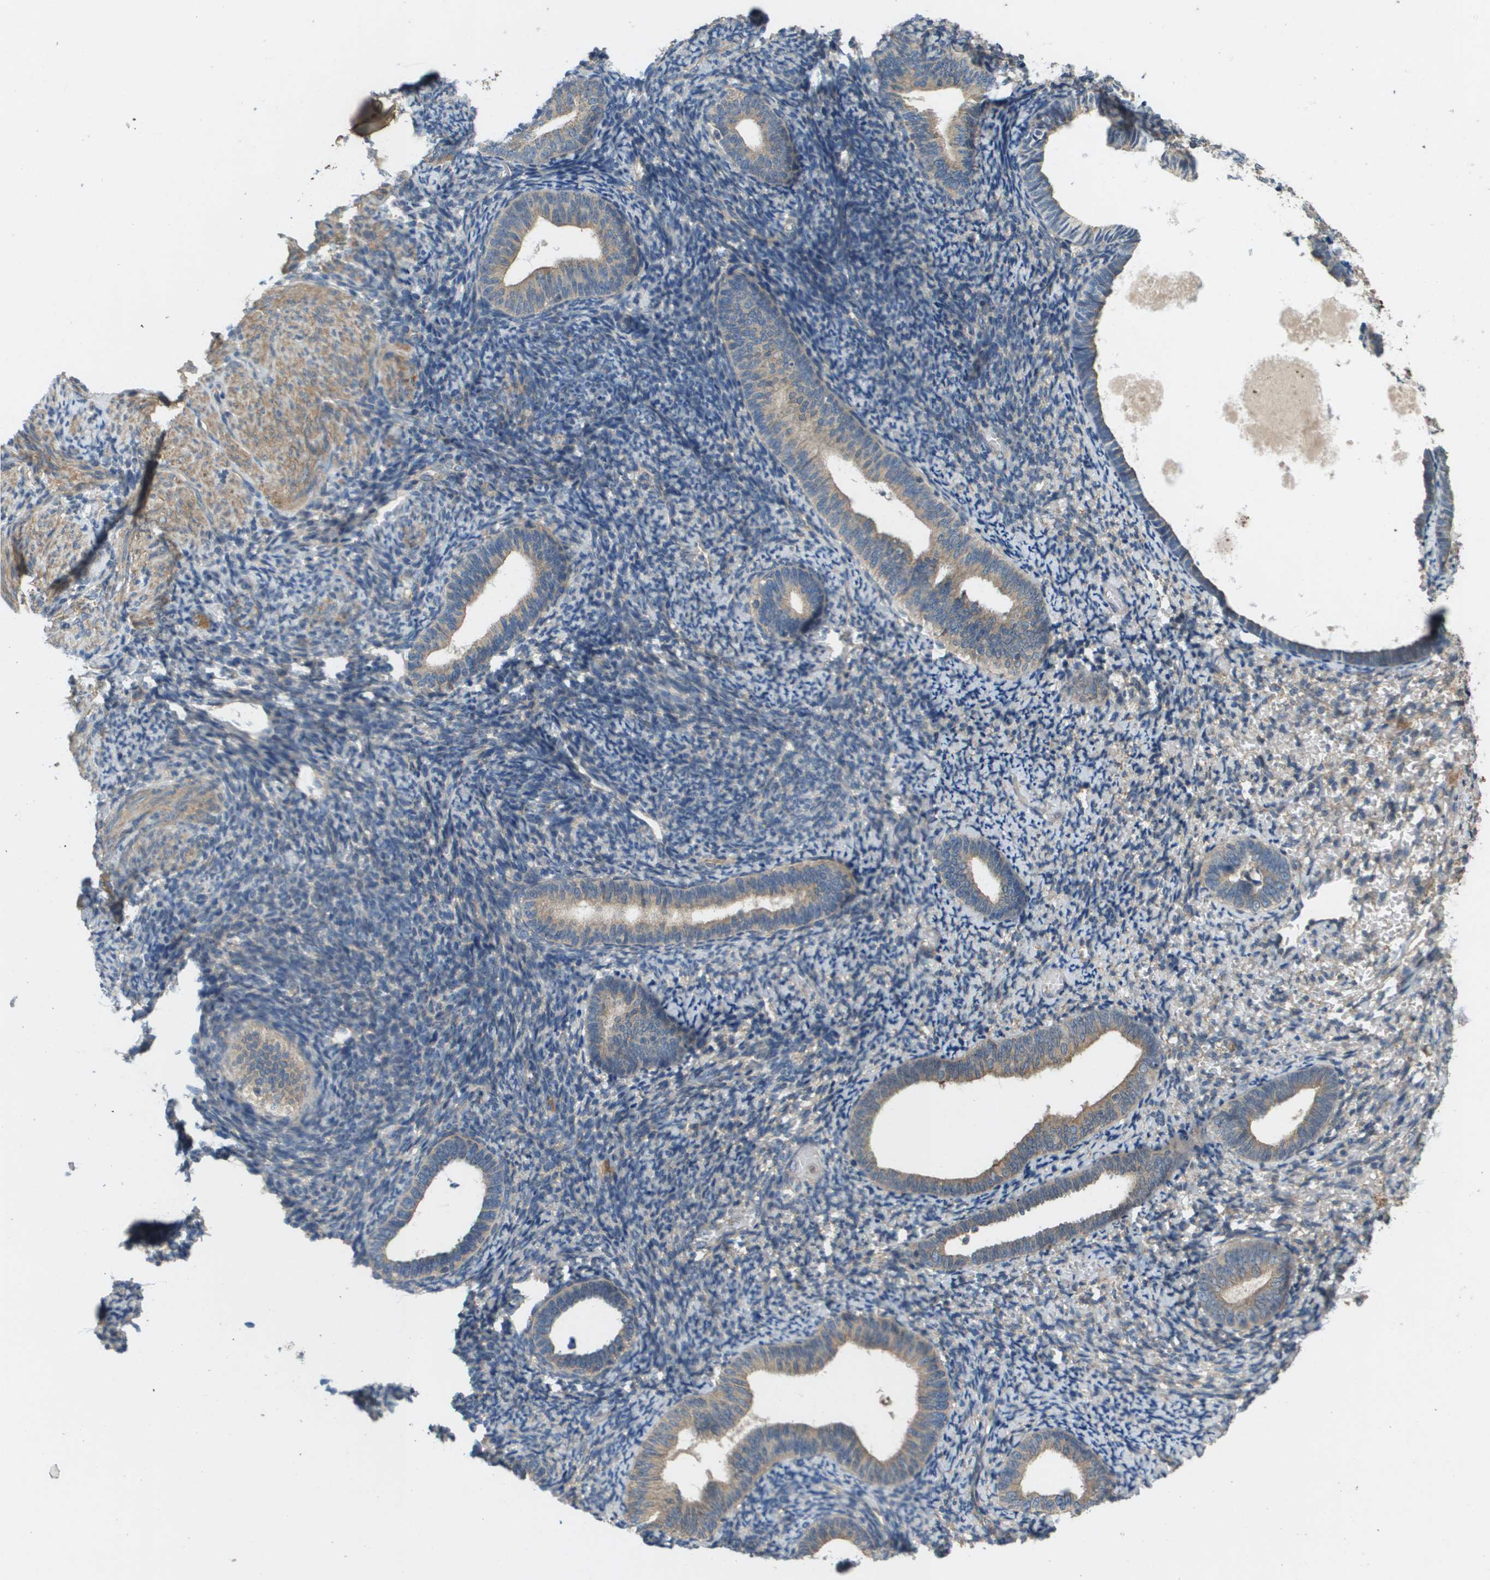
{"staining": {"intensity": "weak", "quantity": "<25%", "location": "cytoplasmic/membranous"}, "tissue": "endometrium", "cell_type": "Cells in endometrial stroma", "image_type": "normal", "snomed": [{"axis": "morphology", "description": "Normal tissue, NOS"}, {"axis": "topography", "description": "Endometrium"}], "caption": "Unremarkable endometrium was stained to show a protein in brown. There is no significant staining in cells in endometrial stroma. (DAB (3,3'-diaminobenzidine) immunohistochemistry (IHC), high magnification).", "gene": "KRT23", "patient": {"sex": "female", "age": 66}}